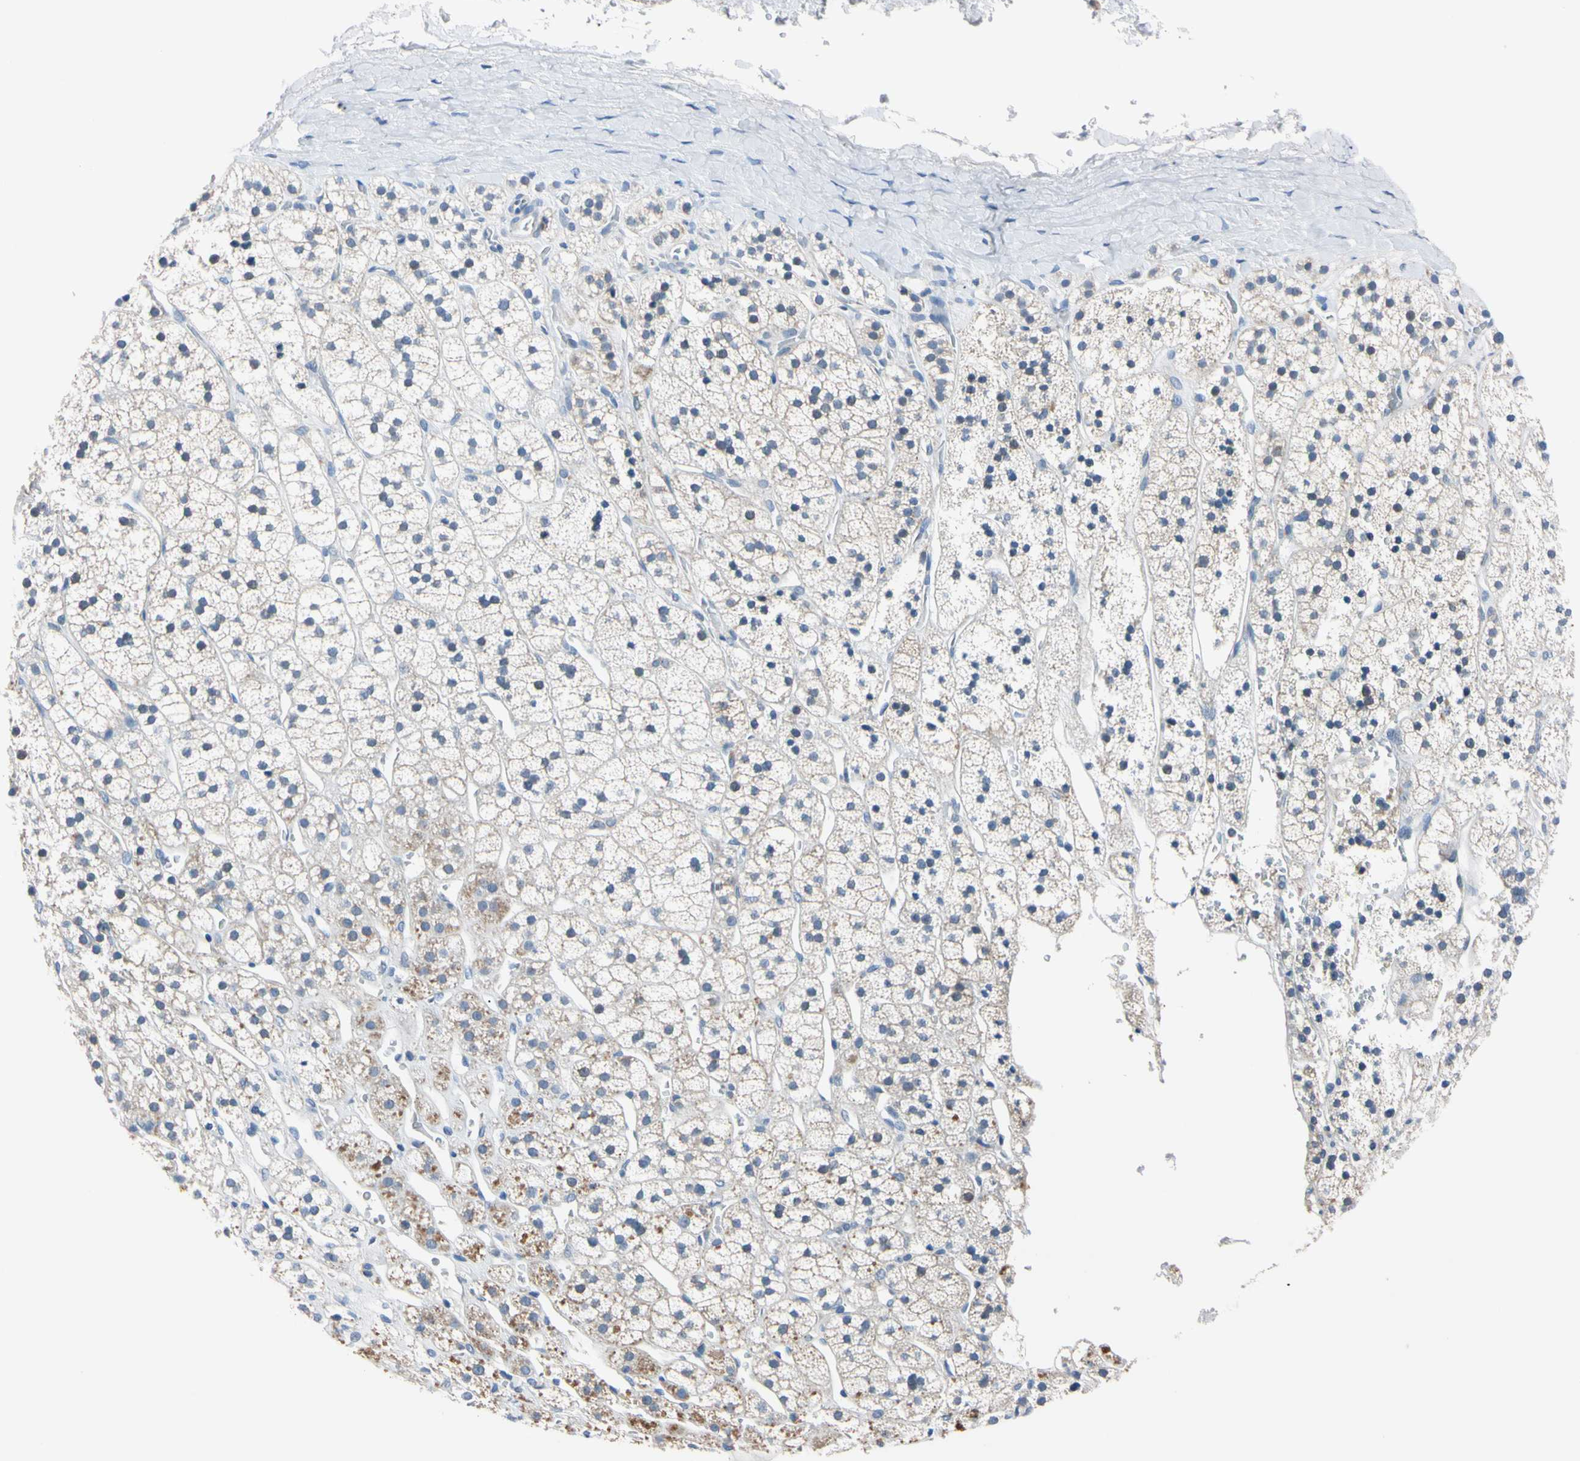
{"staining": {"intensity": "moderate", "quantity": "<25%", "location": "cytoplasmic/membranous"}, "tissue": "adrenal gland", "cell_type": "Glandular cells", "image_type": "normal", "snomed": [{"axis": "morphology", "description": "Normal tissue, NOS"}, {"axis": "topography", "description": "Adrenal gland"}], "caption": "Glandular cells display low levels of moderate cytoplasmic/membranous expression in about <25% of cells in benign adrenal gland. The protein of interest is shown in brown color, while the nuclei are stained blue.", "gene": "PNKD", "patient": {"sex": "male", "age": 56}}